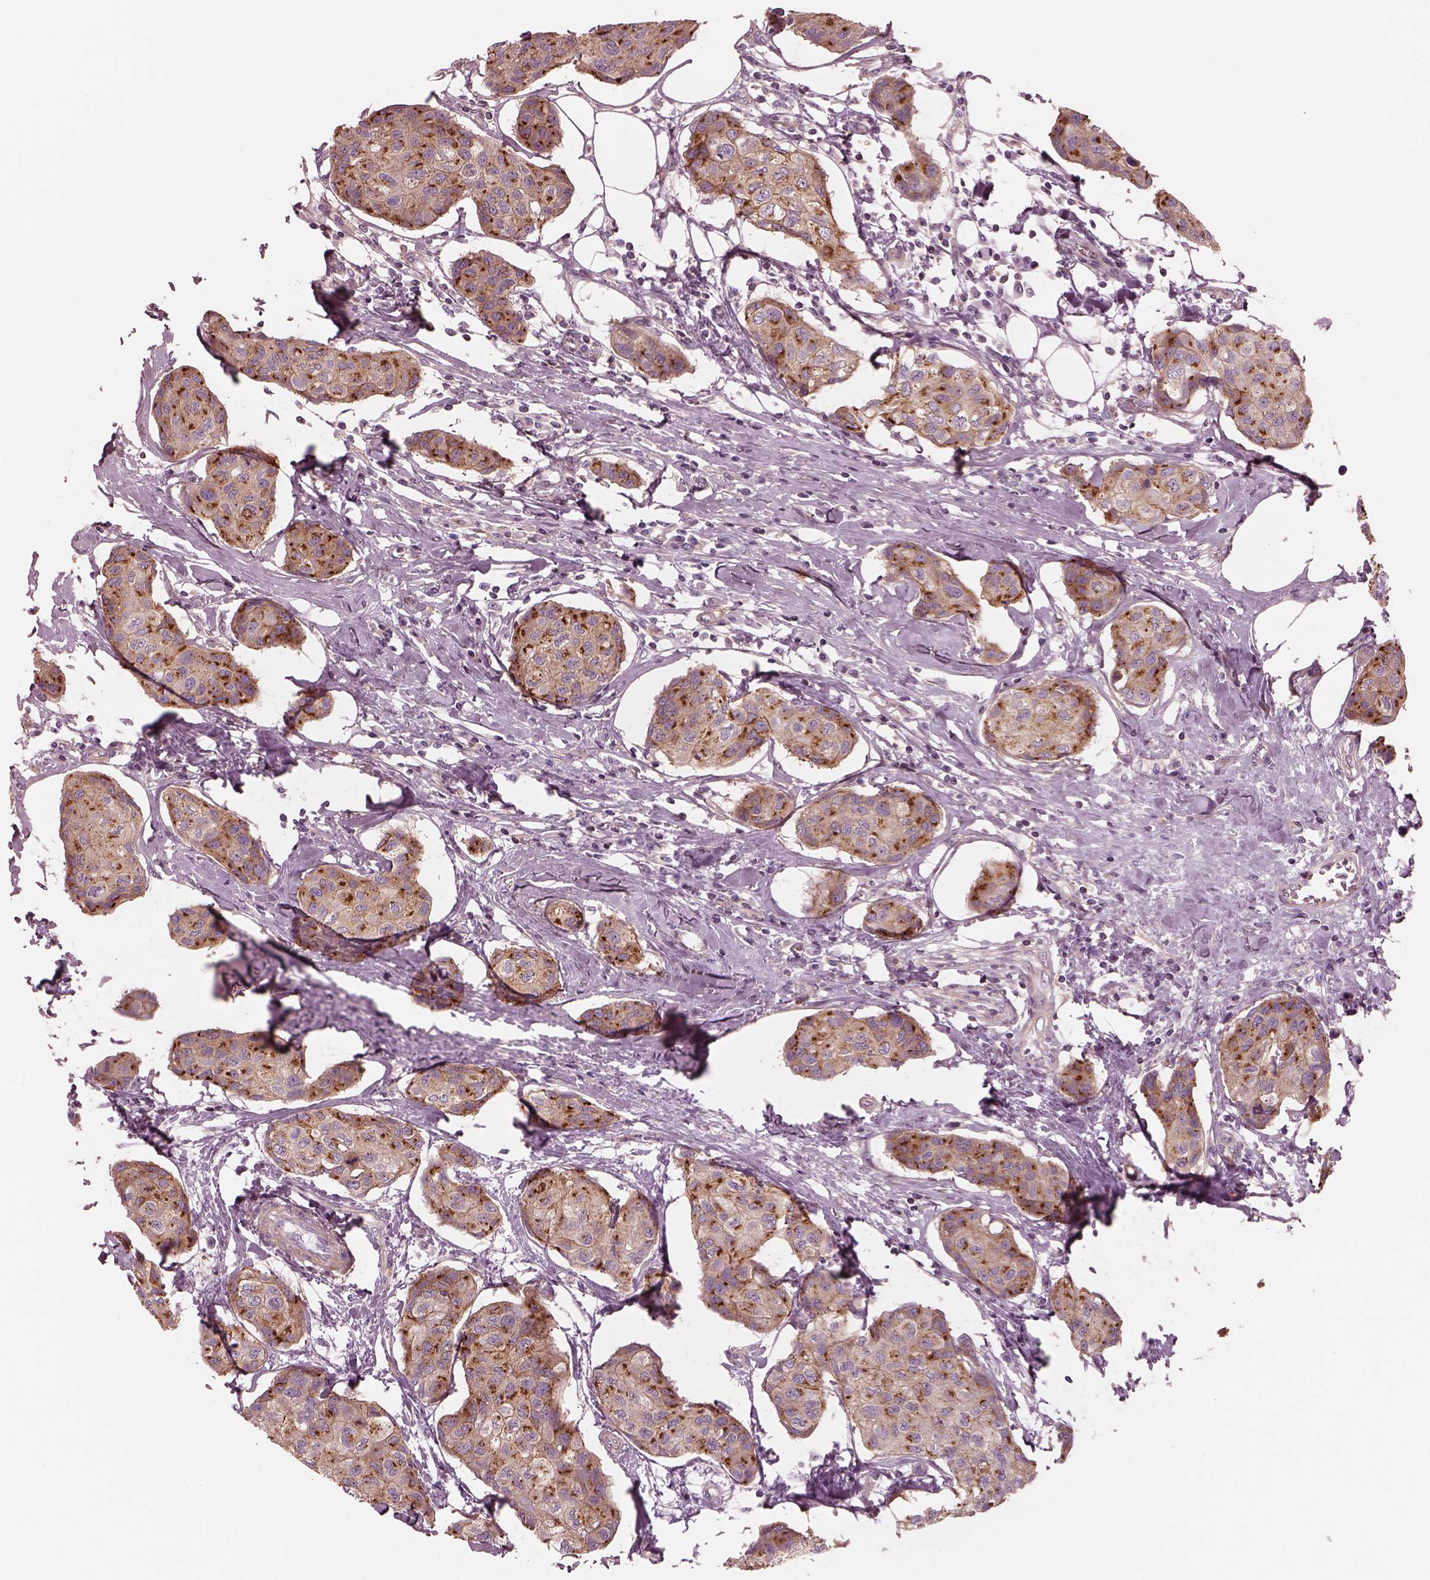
{"staining": {"intensity": "strong", "quantity": ">75%", "location": "cytoplasmic/membranous"}, "tissue": "breast cancer", "cell_type": "Tumor cells", "image_type": "cancer", "snomed": [{"axis": "morphology", "description": "Duct carcinoma"}, {"axis": "topography", "description": "Breast"}], "caption": "Immunohistochemistry (IHC) histopathology image of neoplastic tissue: human breast invasive ductal carcinoma stained using immunohistochemistry (IHC) shows high levels of strong protein expression localized specifically in the cytoplasmic/membranous of tumor cells, appearing as a cytoplasmic/membranous brown color.", "gene": "ELAPOR1", "patient": {"sex": "female", "age": 80}}